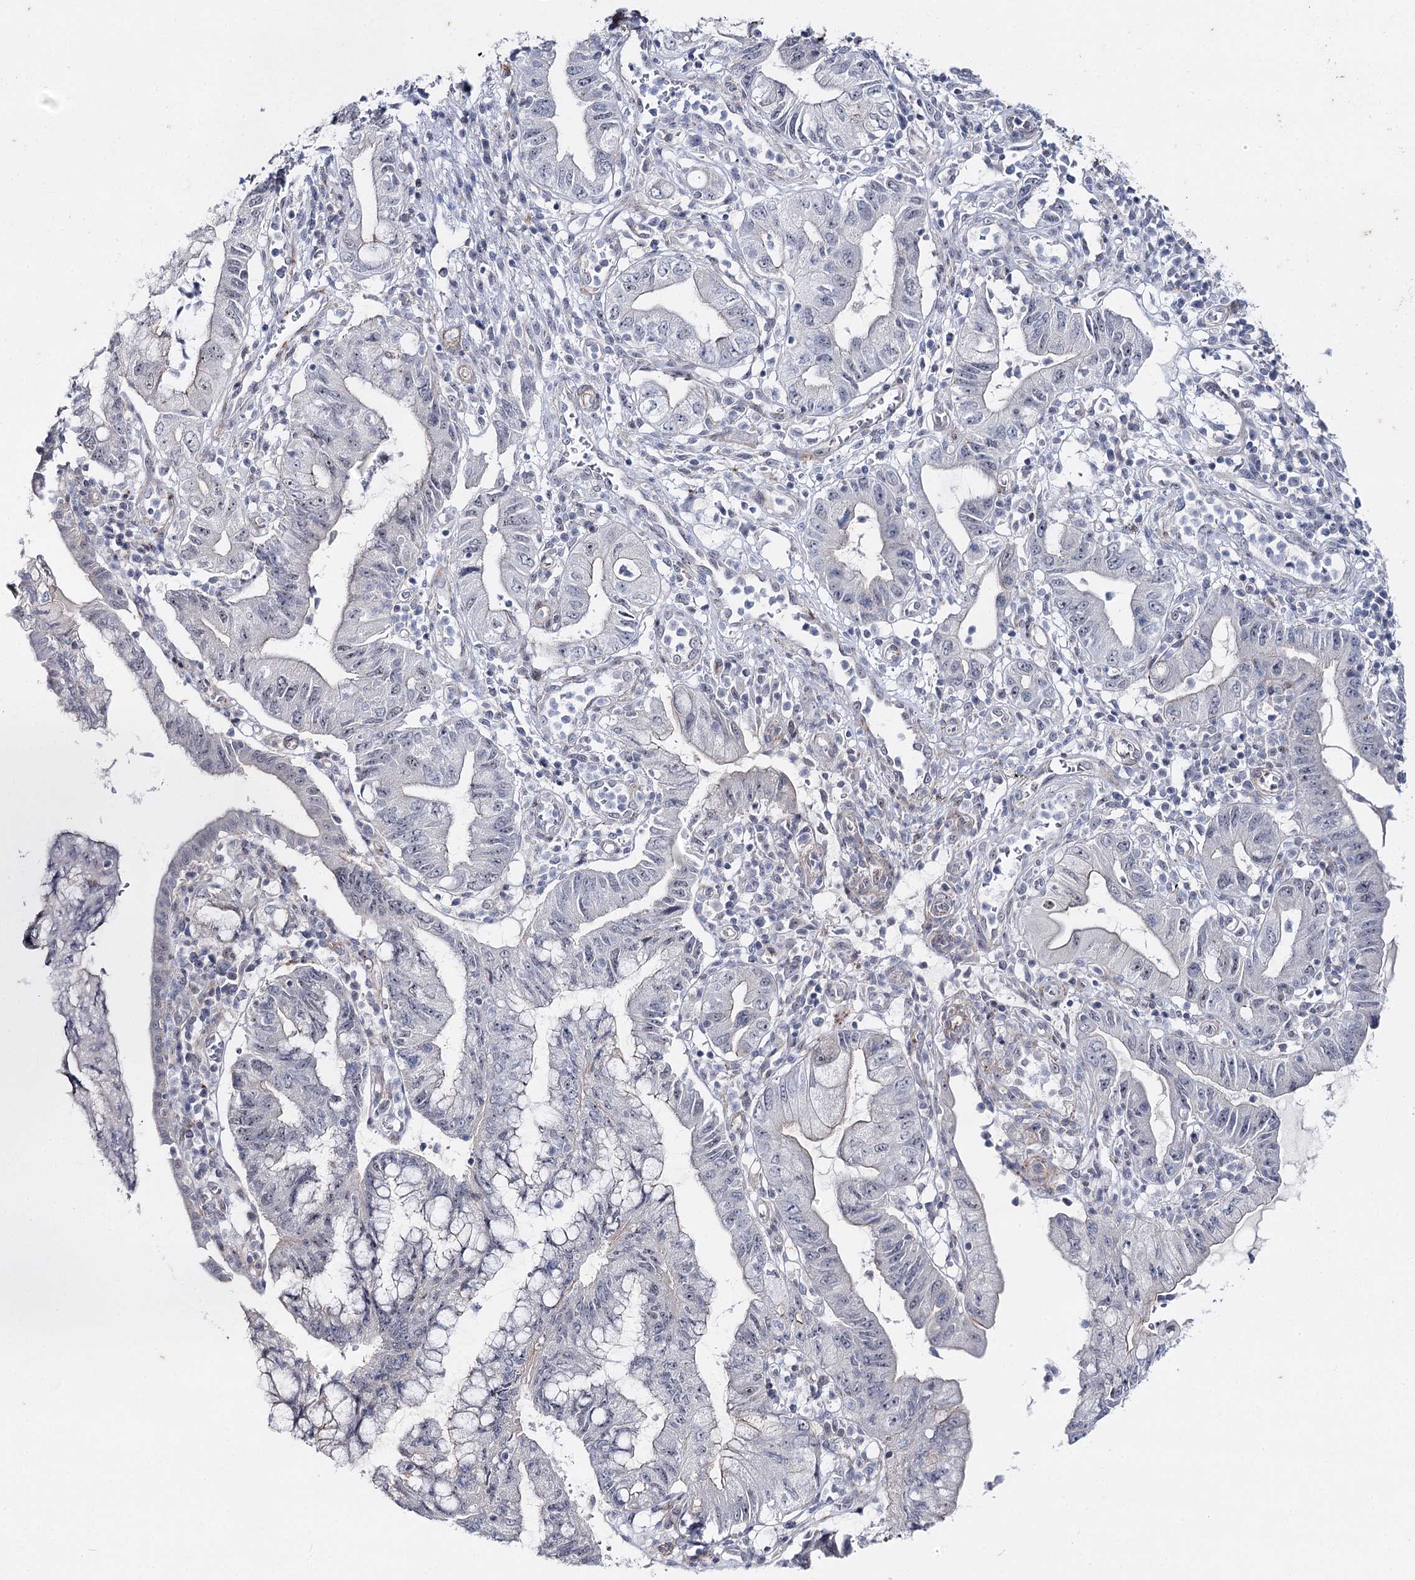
{"staining": {"intensity": "negative", "quantity": "none", "location": "none"}, "tissue": "pancreatic cancer", "cell_type": "Tumor cells", "image_type": "cancer", "snomed": [{"axis": "morphology", "description": "Adenocarcinoma, NOS"}, {"axis": "topography", "description": "Pancreas"}], "caption": "This photomicrograph is of adenocarcinoma (pancreatic) stained with immunohistochemistry to label a protein in brown with the nuclei are counter-stained blue. There is no positivity in tumor cells. (Immunohistochemistry (ihc), brightfield microscopy, high magnification).", "gene": "AGXT2", "patient": {"sex": "female", "age": 73}}